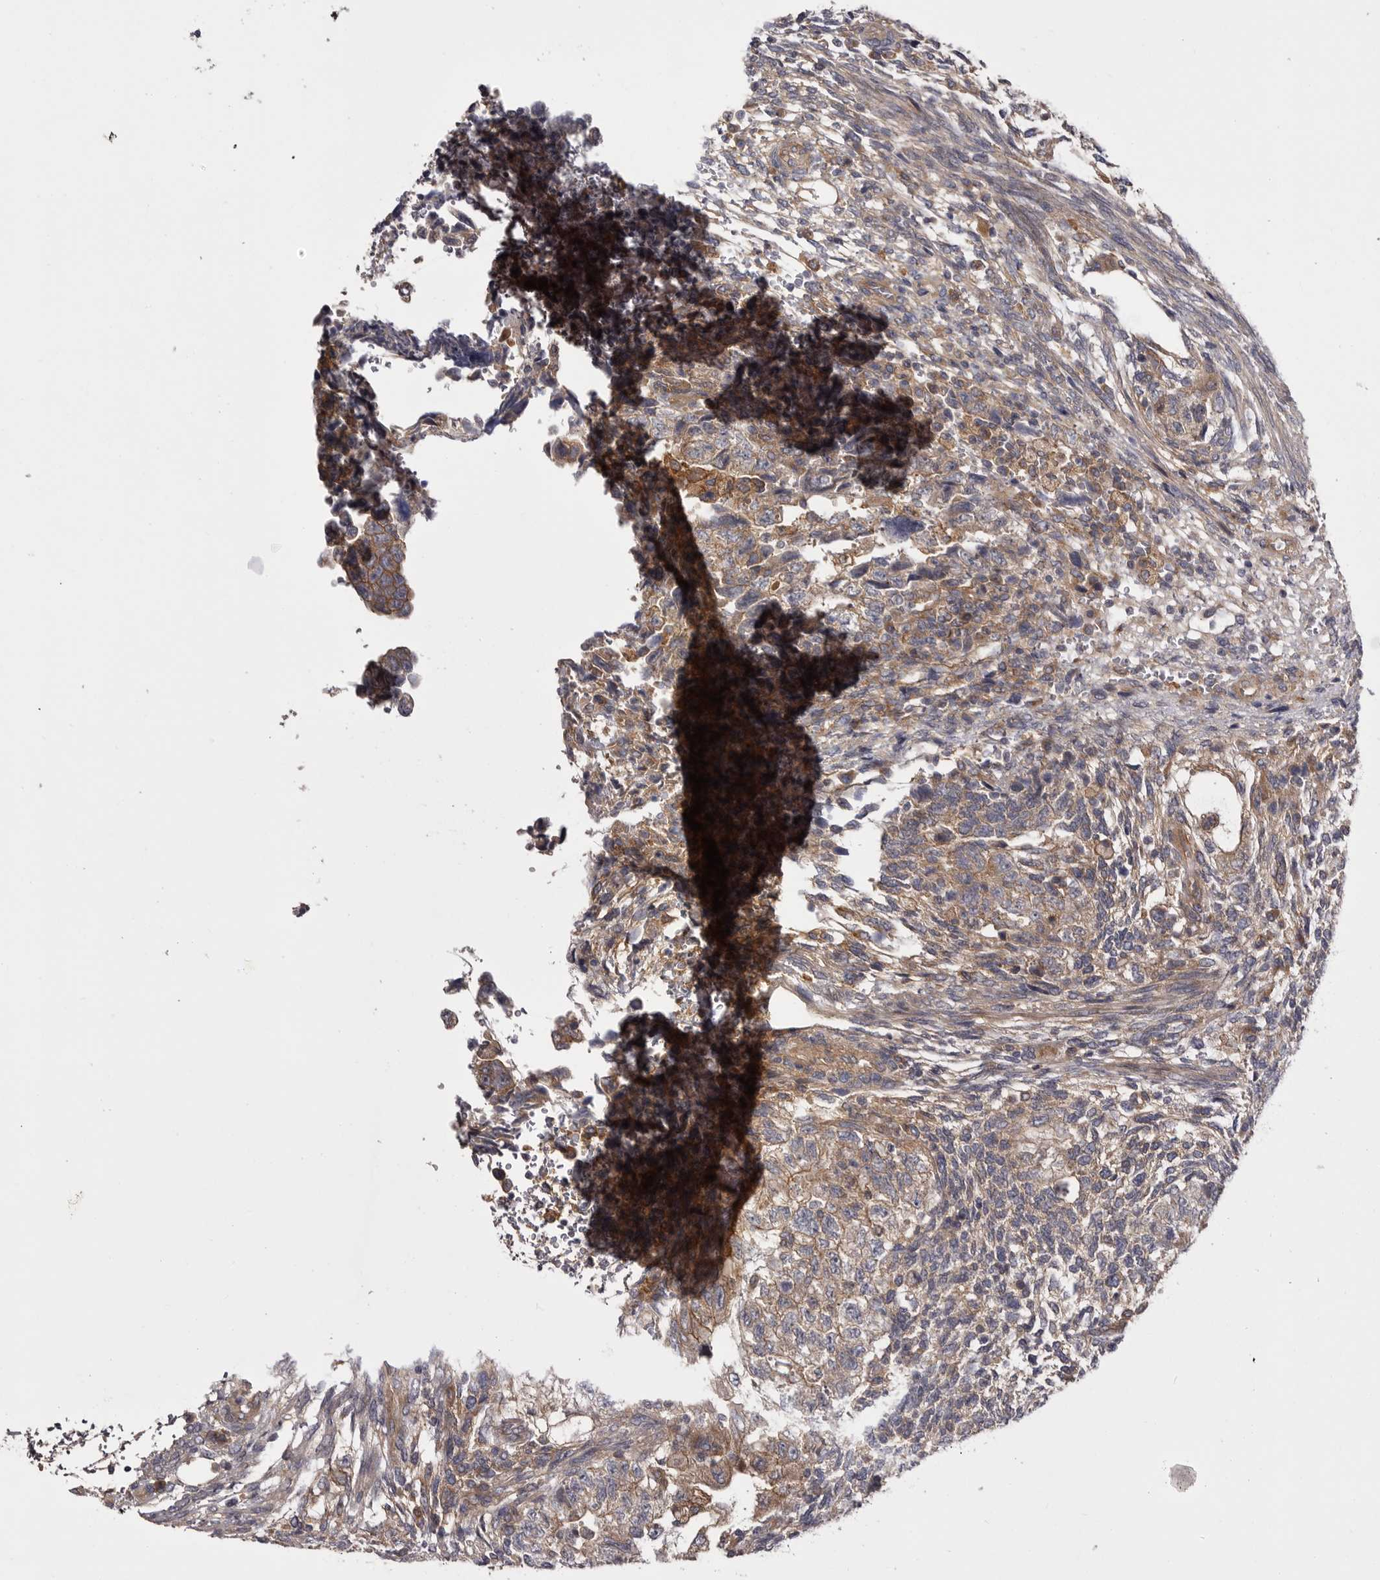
{"staining": {"intensity": "moderate", "quantity": ">75%", "location": "cytoplasmic/membranous"}, "tissue": "testis cancer", "cell_type": "Tumor cells", "image_type": "cancer", "snomed": [{"axis": "morphology", "description": "Normal tissue, NOS"}, {"axis": "morphology", "description": "Carcinoma, Embryonal, NOS"}, {"axis": "topography", "description": "Testis"}], "caption": "This is a photomicrograph of immunohistochemistry staining of testis embryonal carcinoma, which shows moderate staining in the cytoplasmic/membranous of tumor cells.", "gene": "OSBPL9", "patient": {"sex": "male", "age": 36}}